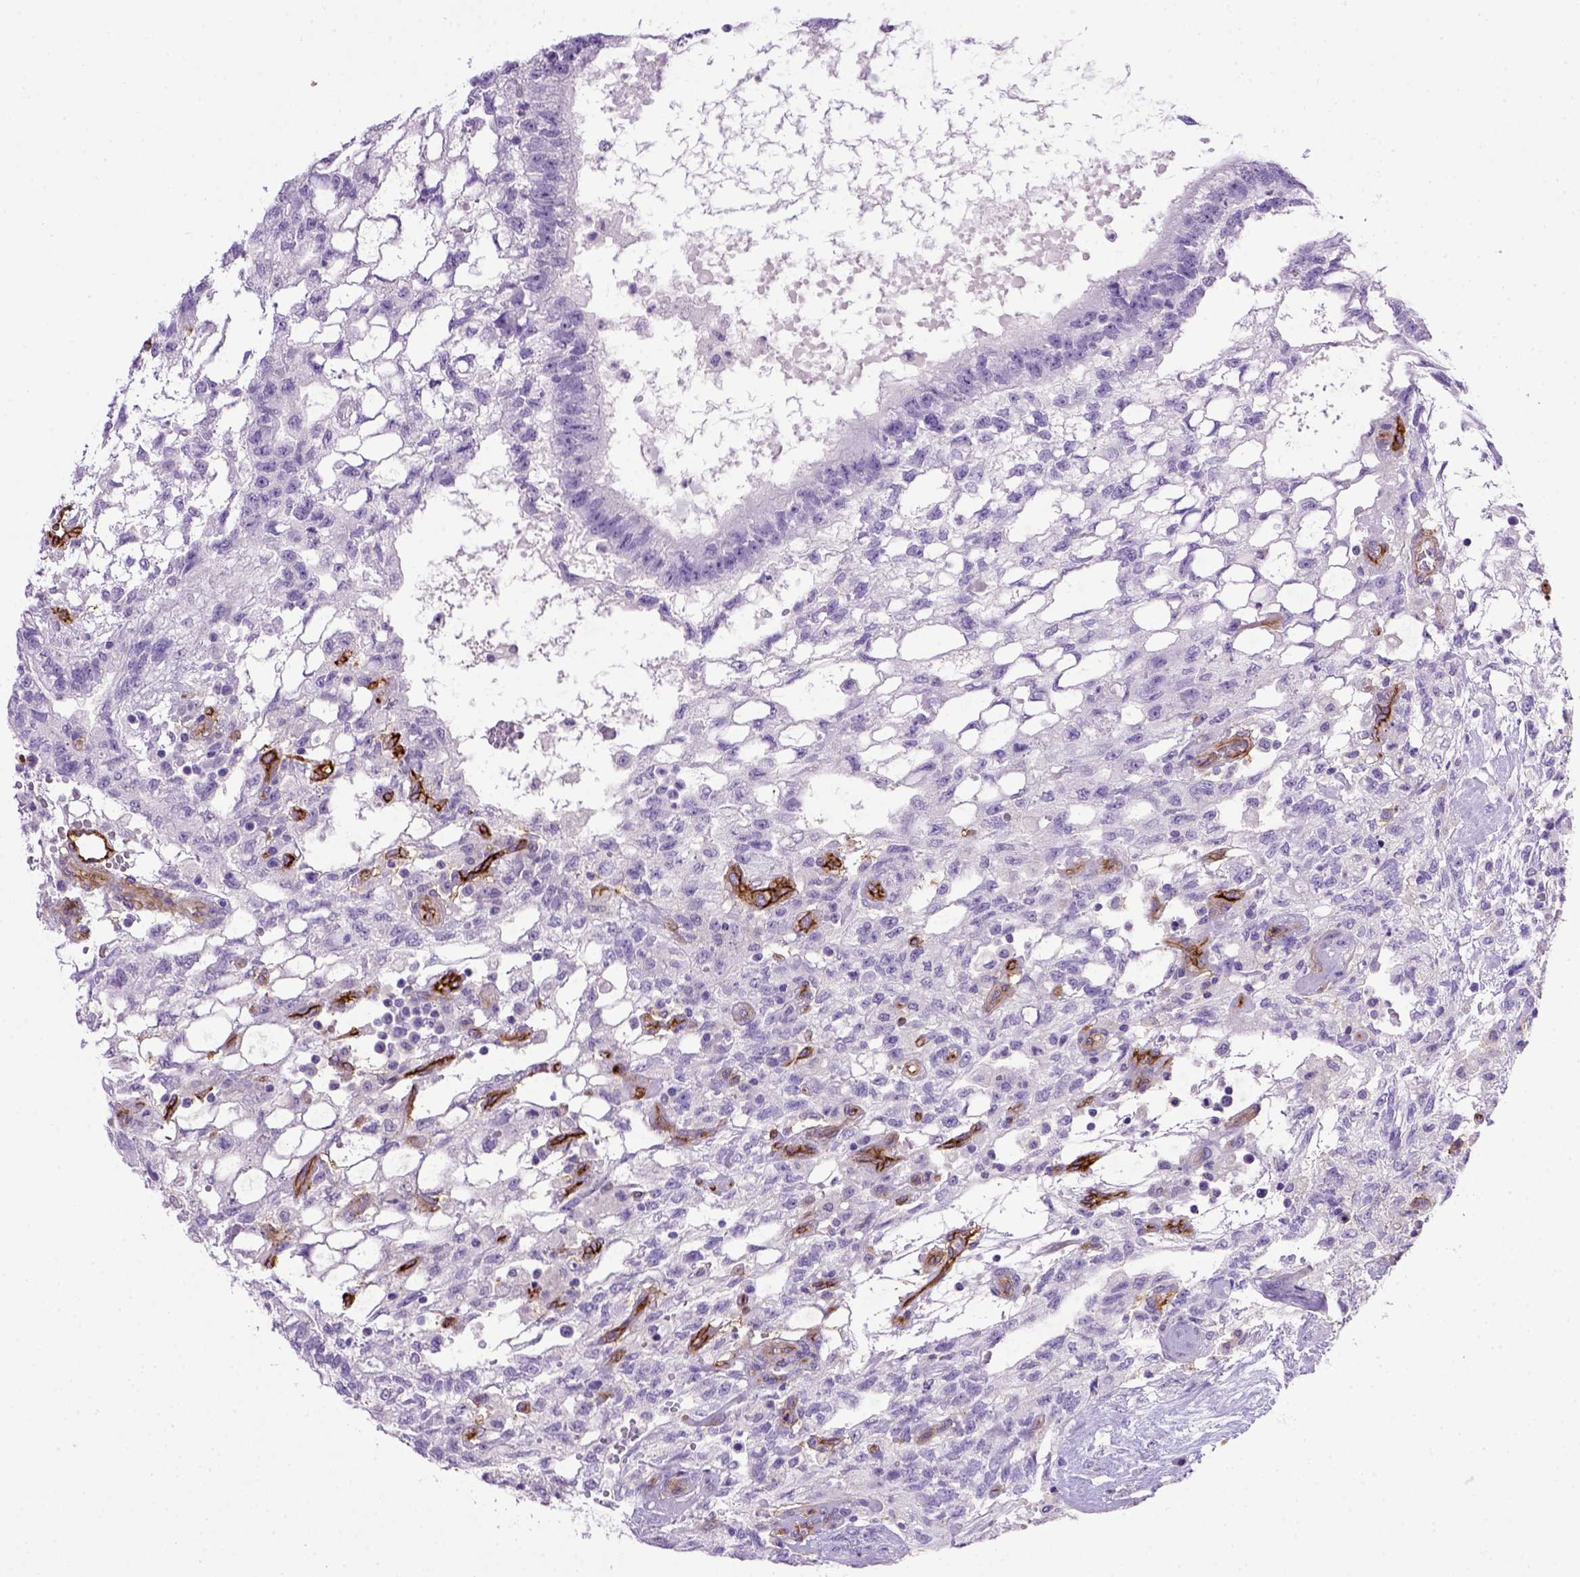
{"staining": {"intensity": "negative", "quantity": "none", "location": "none"}, "tissue": "testis cancer", "cell_type": "Tumor cells", "image_type": "cancer", "snomed": [{"axis": "morphology", "description": "Carcinoma, Embryonal, NOS"}, {"axis": "topography", "description": "Testis"}], "caption": "Embryonal carcinoma (testis) was stained to show a protein in brown. There is no significant expression in tumor cells.", "gene": "ENG", "patient": {"sex": "male", "age": 32}}